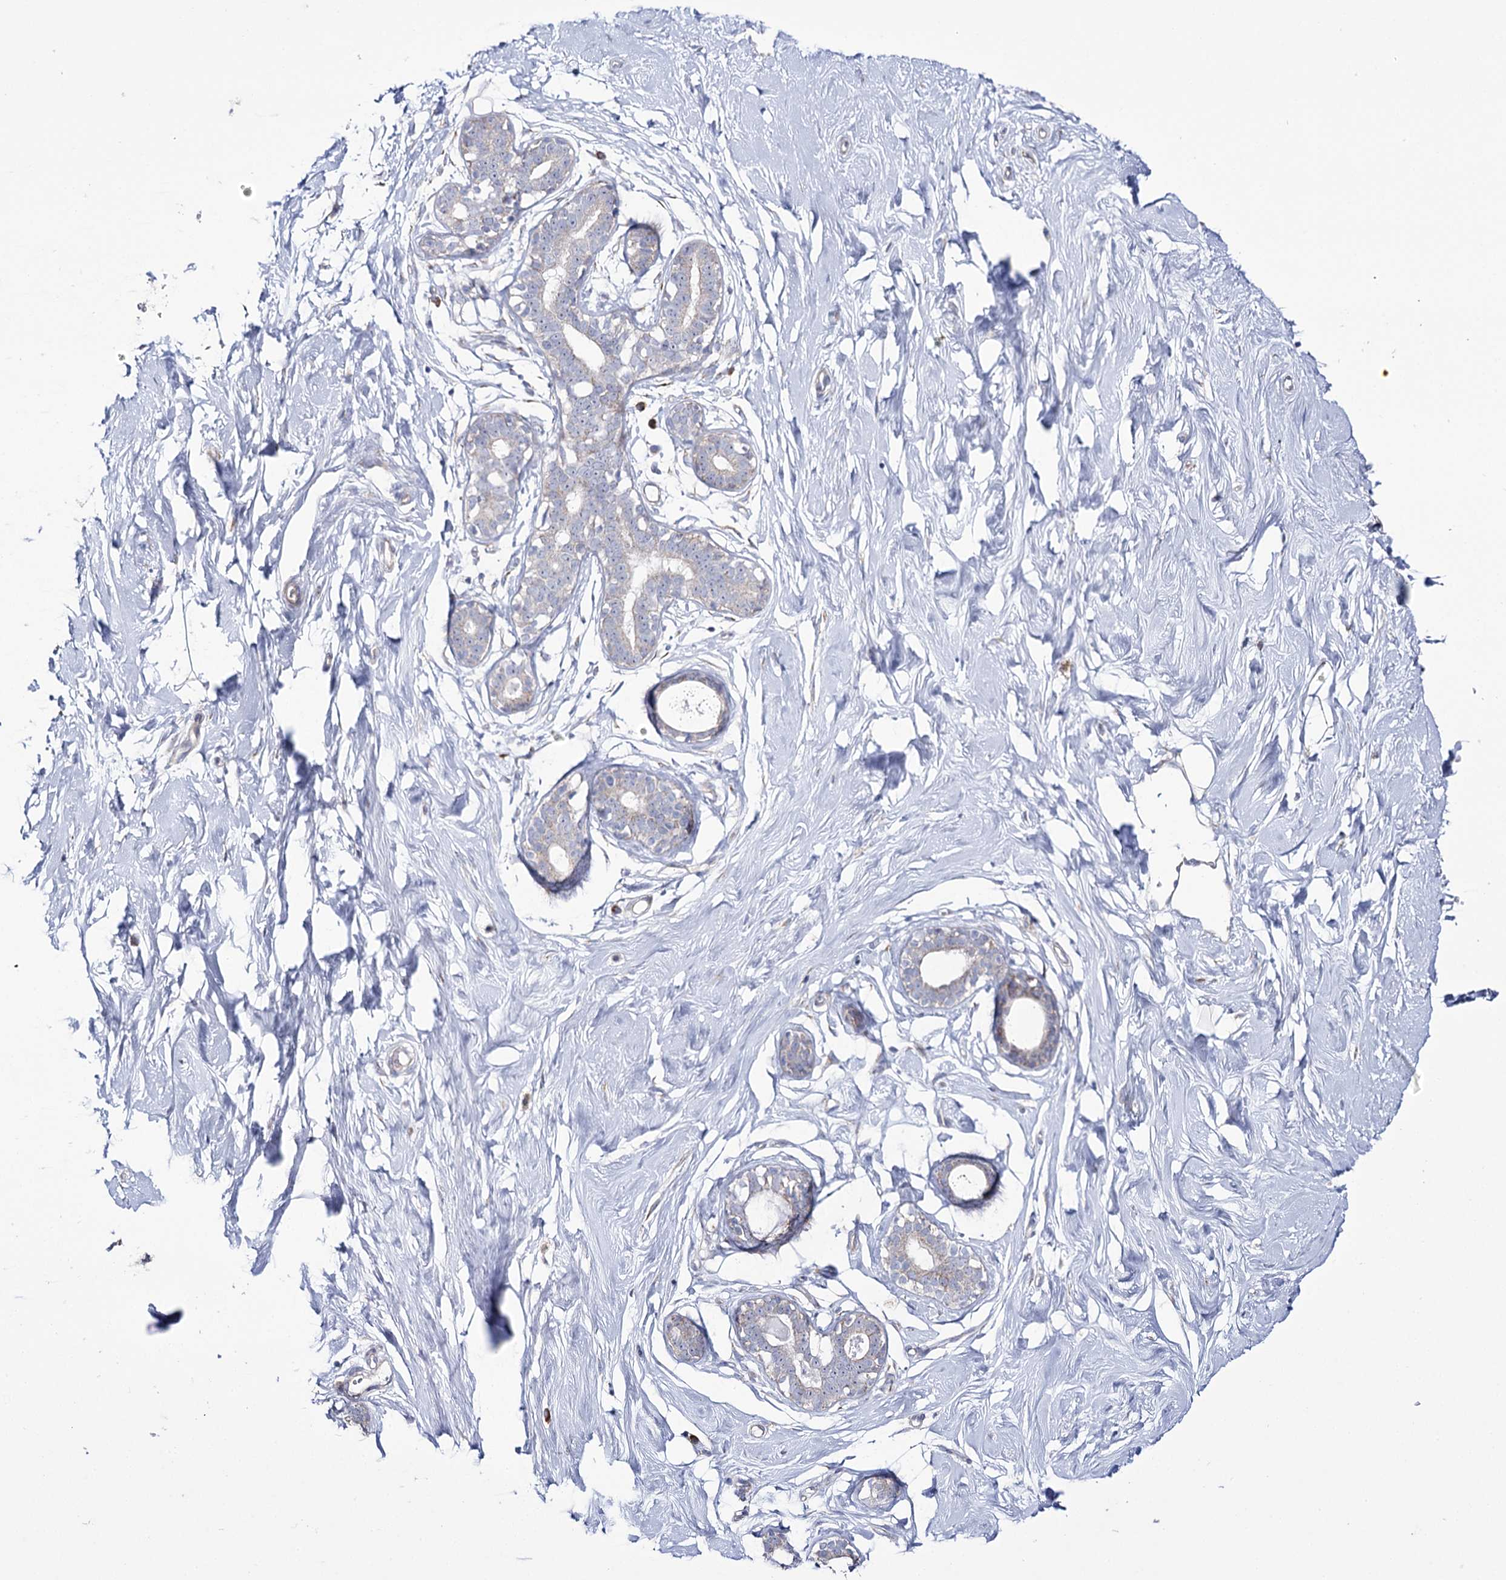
{"staining": {"intensity": "negative", "quantity": "none", "location": "none"}, "tissue": "breast", "cell_type": "Adipocytes", "image_type": "normal", "snomed": [{"axis": "morphology", "description": "Normal tissue, NOS"}, {"axis": "morphology", "description": "Adenoma, NOS"}, {"axis": "topography", "description": "Breast"}], "caption": "Protein analysis of benign breast demonstrates no significant expression in adipocytes. (DAB (3,3'-diaminobenzidine) immunohistochemistry with hematoxylin counter stain).", "gene": "METTL5", "patient": {"sex": "female", "age": 23}}